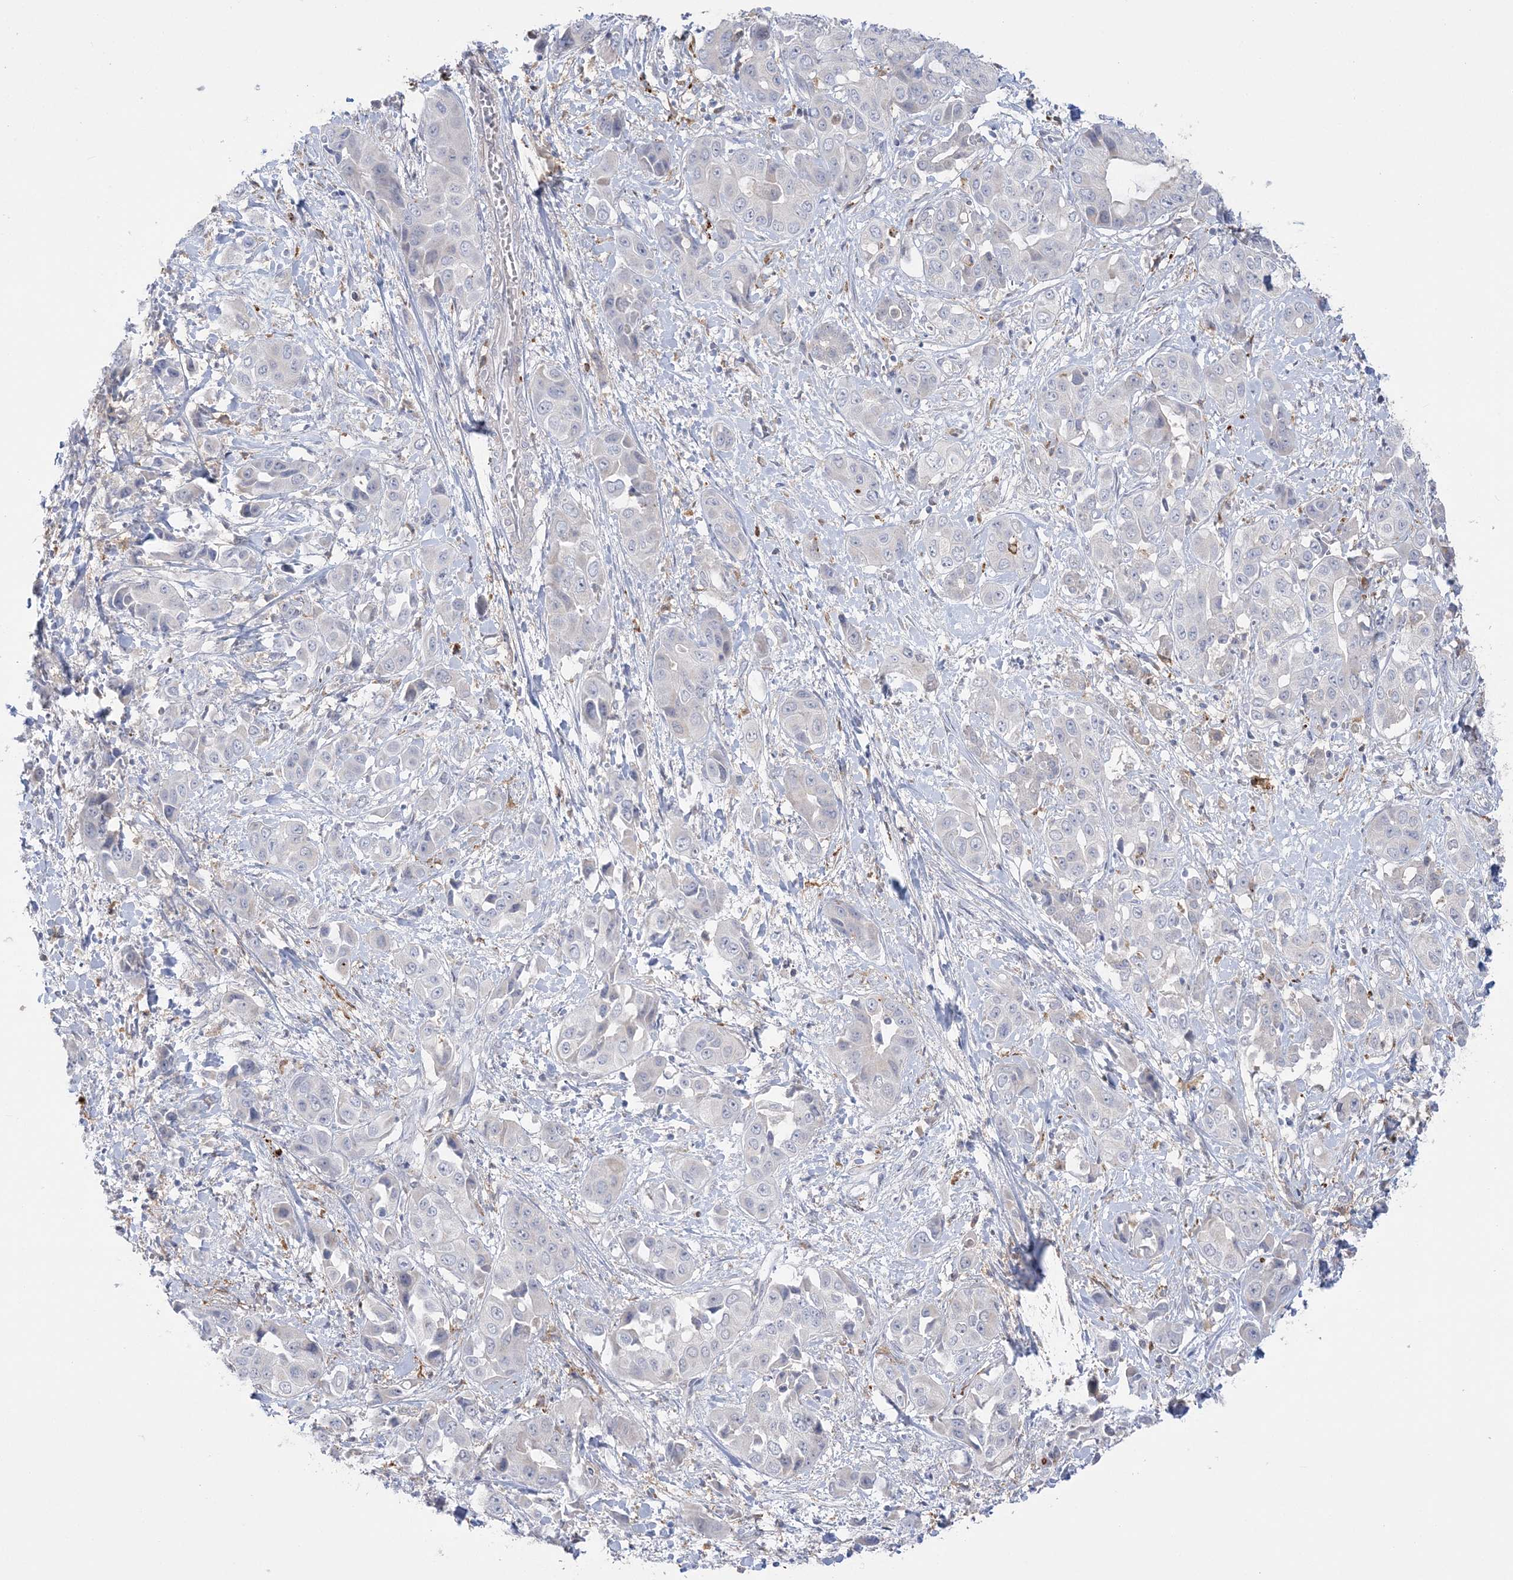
{"staining": {"intensity": "negative", "quantity": "none", "location": "none"}, "tissue": "liver cancer", "cell_type": "Tumor cells", "image_type": "cancer", "snomed": [{"axis": "morphology", "description": "Cholangiocarcinoma"}, {"axis": "topography", "description": "Liver"}], "caption": "IHC of human cholangiocarcinoma (liver) exhibits no expression in tumor cells.", "gene": "HAAO", "patient": {"sex": "female", "age": 52}}